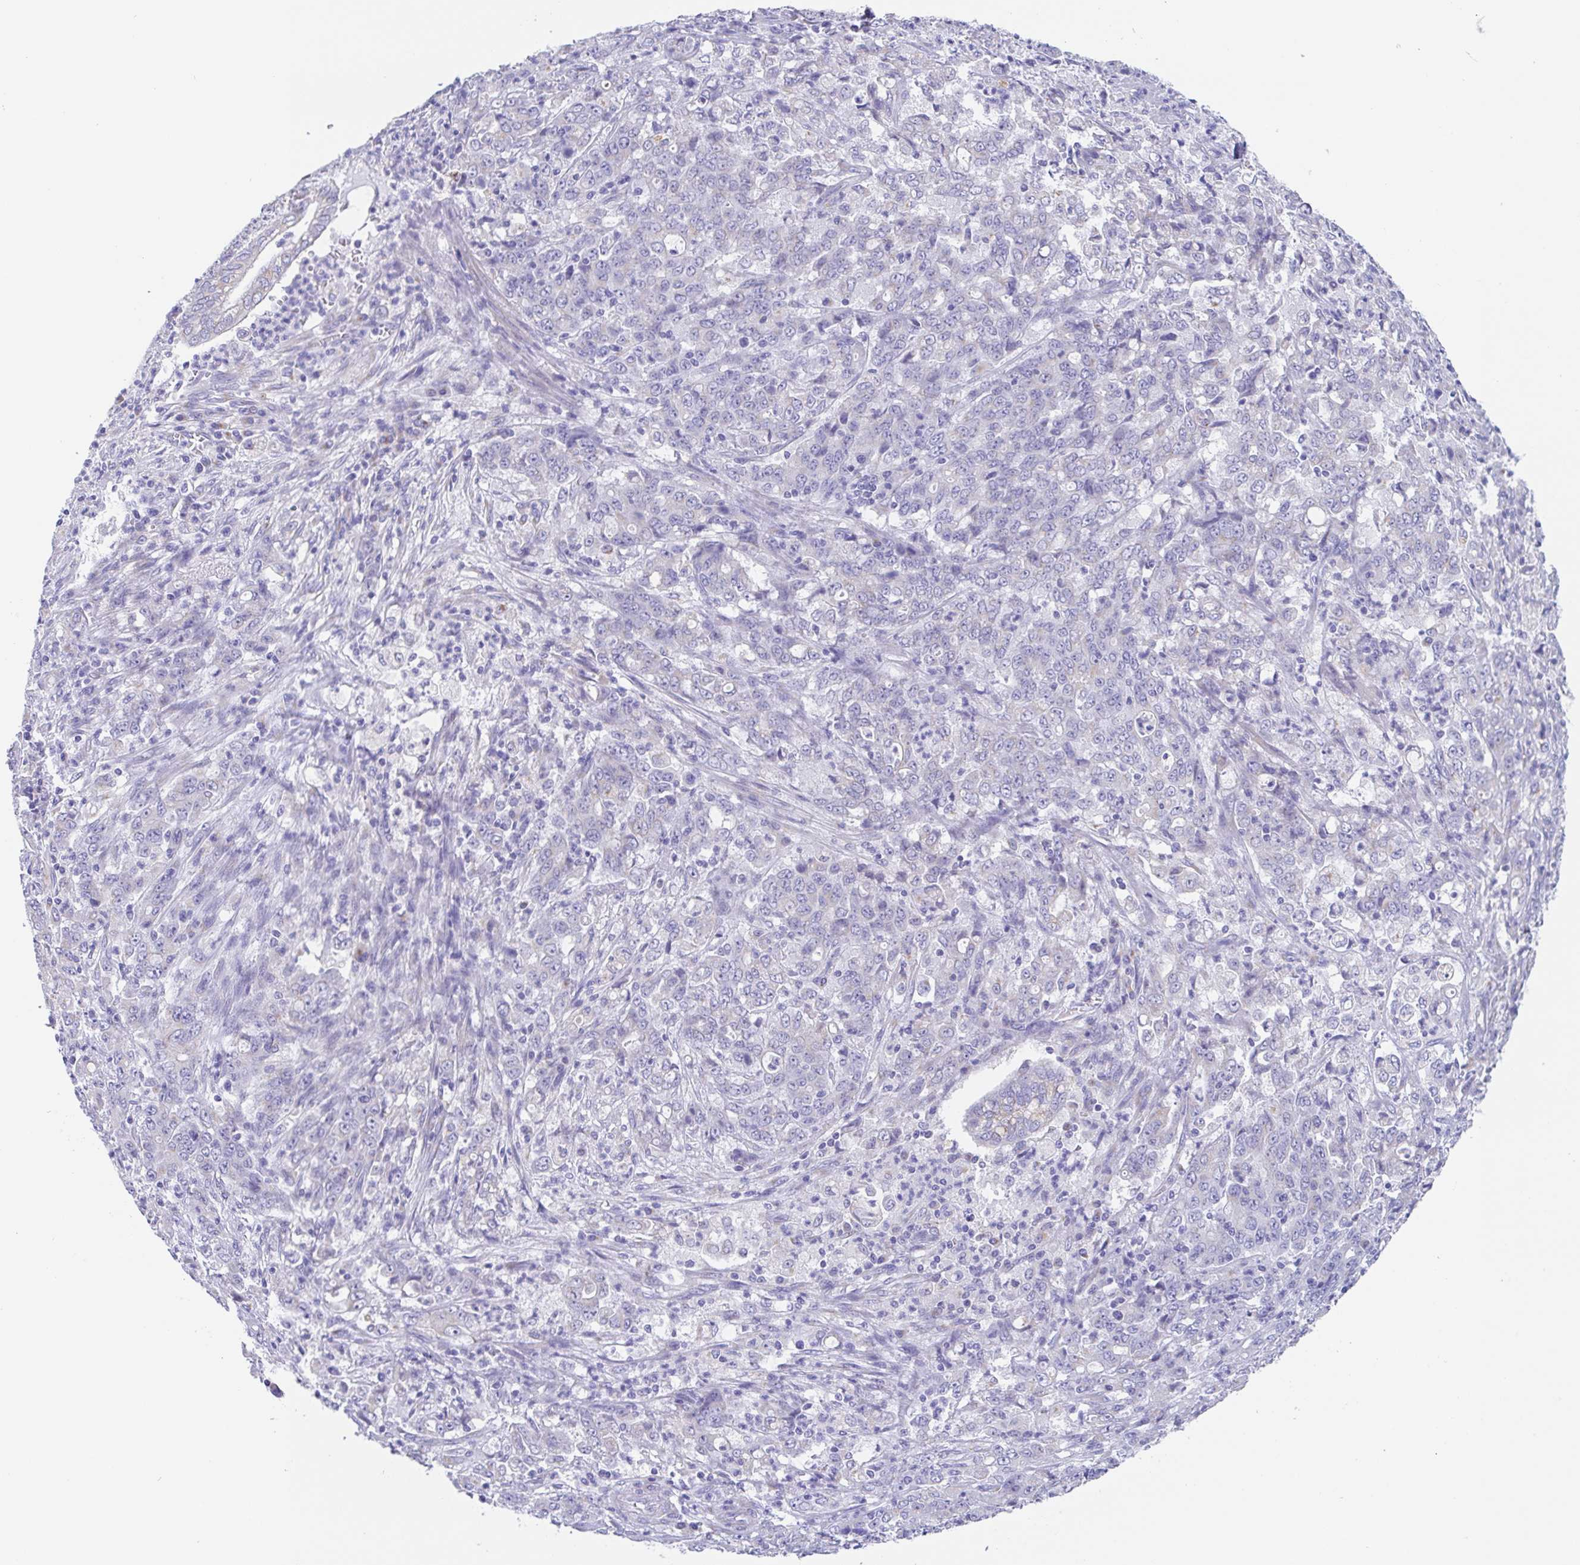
{"staining": {"intensity": "negative", "quantity": "none", "location": "none"}, "tissue": "stomach cancer", "cell_type": "Tumor cells", "image_type": "cancer", "snomed": [{"axis": "morphology", "description": "Adenocarcinoma, NOS"}, {"axis": "topography", "description": "Stomach, lower"}], "caption": "IHC photomicrograph of human stomach cancer (adenocarcinoma) stained for a protein (brown), which exhibits no expression in tumor cells.", "gene": "SCG3", "patient": {"sex": "female", "age": 71}}